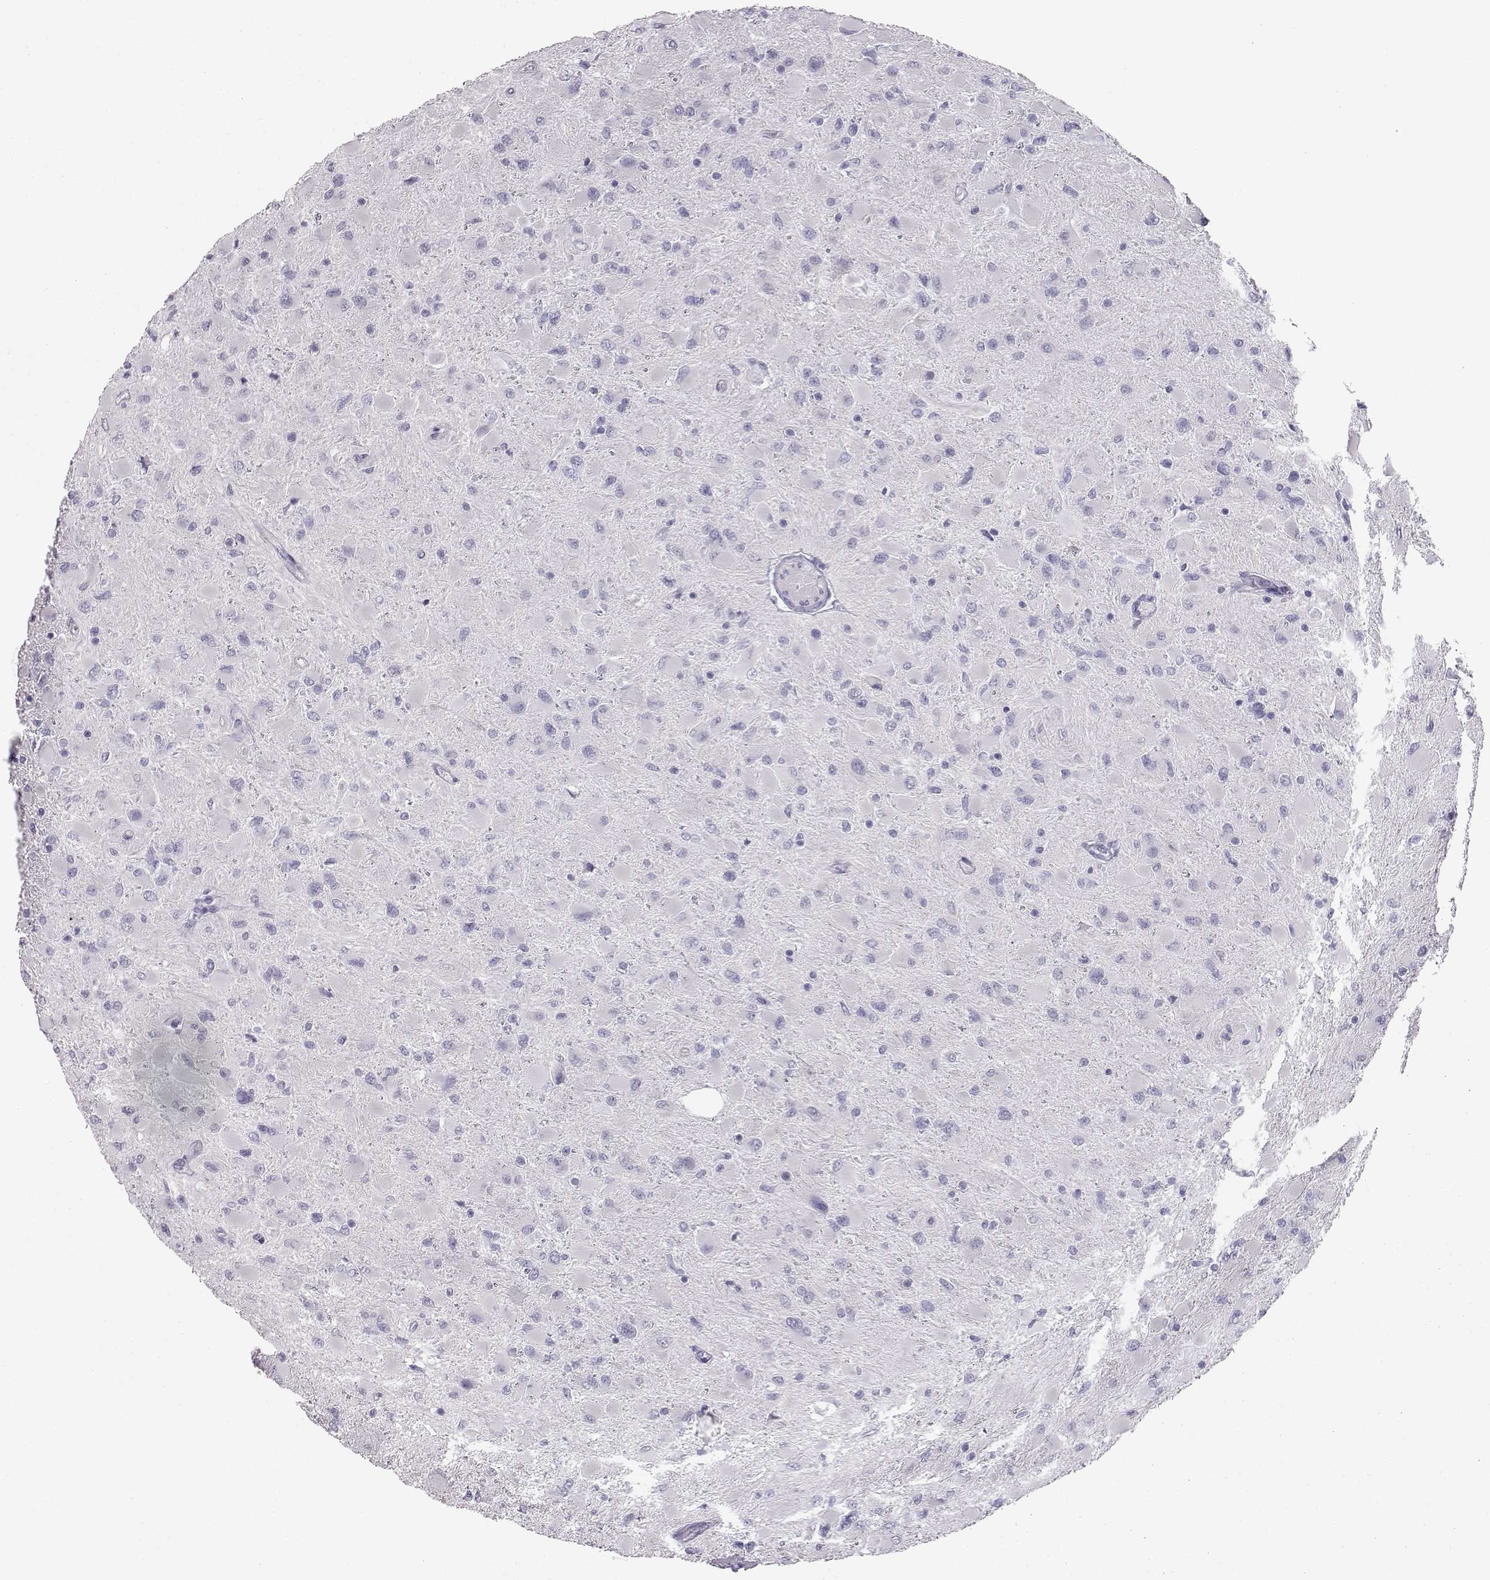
{"staining": {"intensity": "negative", "quantity": "none", "location": "none"}, "tissue": "glioma", "cell_type": "Tumor cells", "image_type": "cancer", "snomed": [{"axis": "morphology", "description": "Glioma, malignant, High grade"}, {"axis": "topography", "description": "Cerebral cortex"}], "caption": "A micrograph of malignant high-grade glioma stained for a protein exhibits no brown staining in tumor cells.", "gene": "ITLN2", "patient": {"sex": "female", "age": 36}}